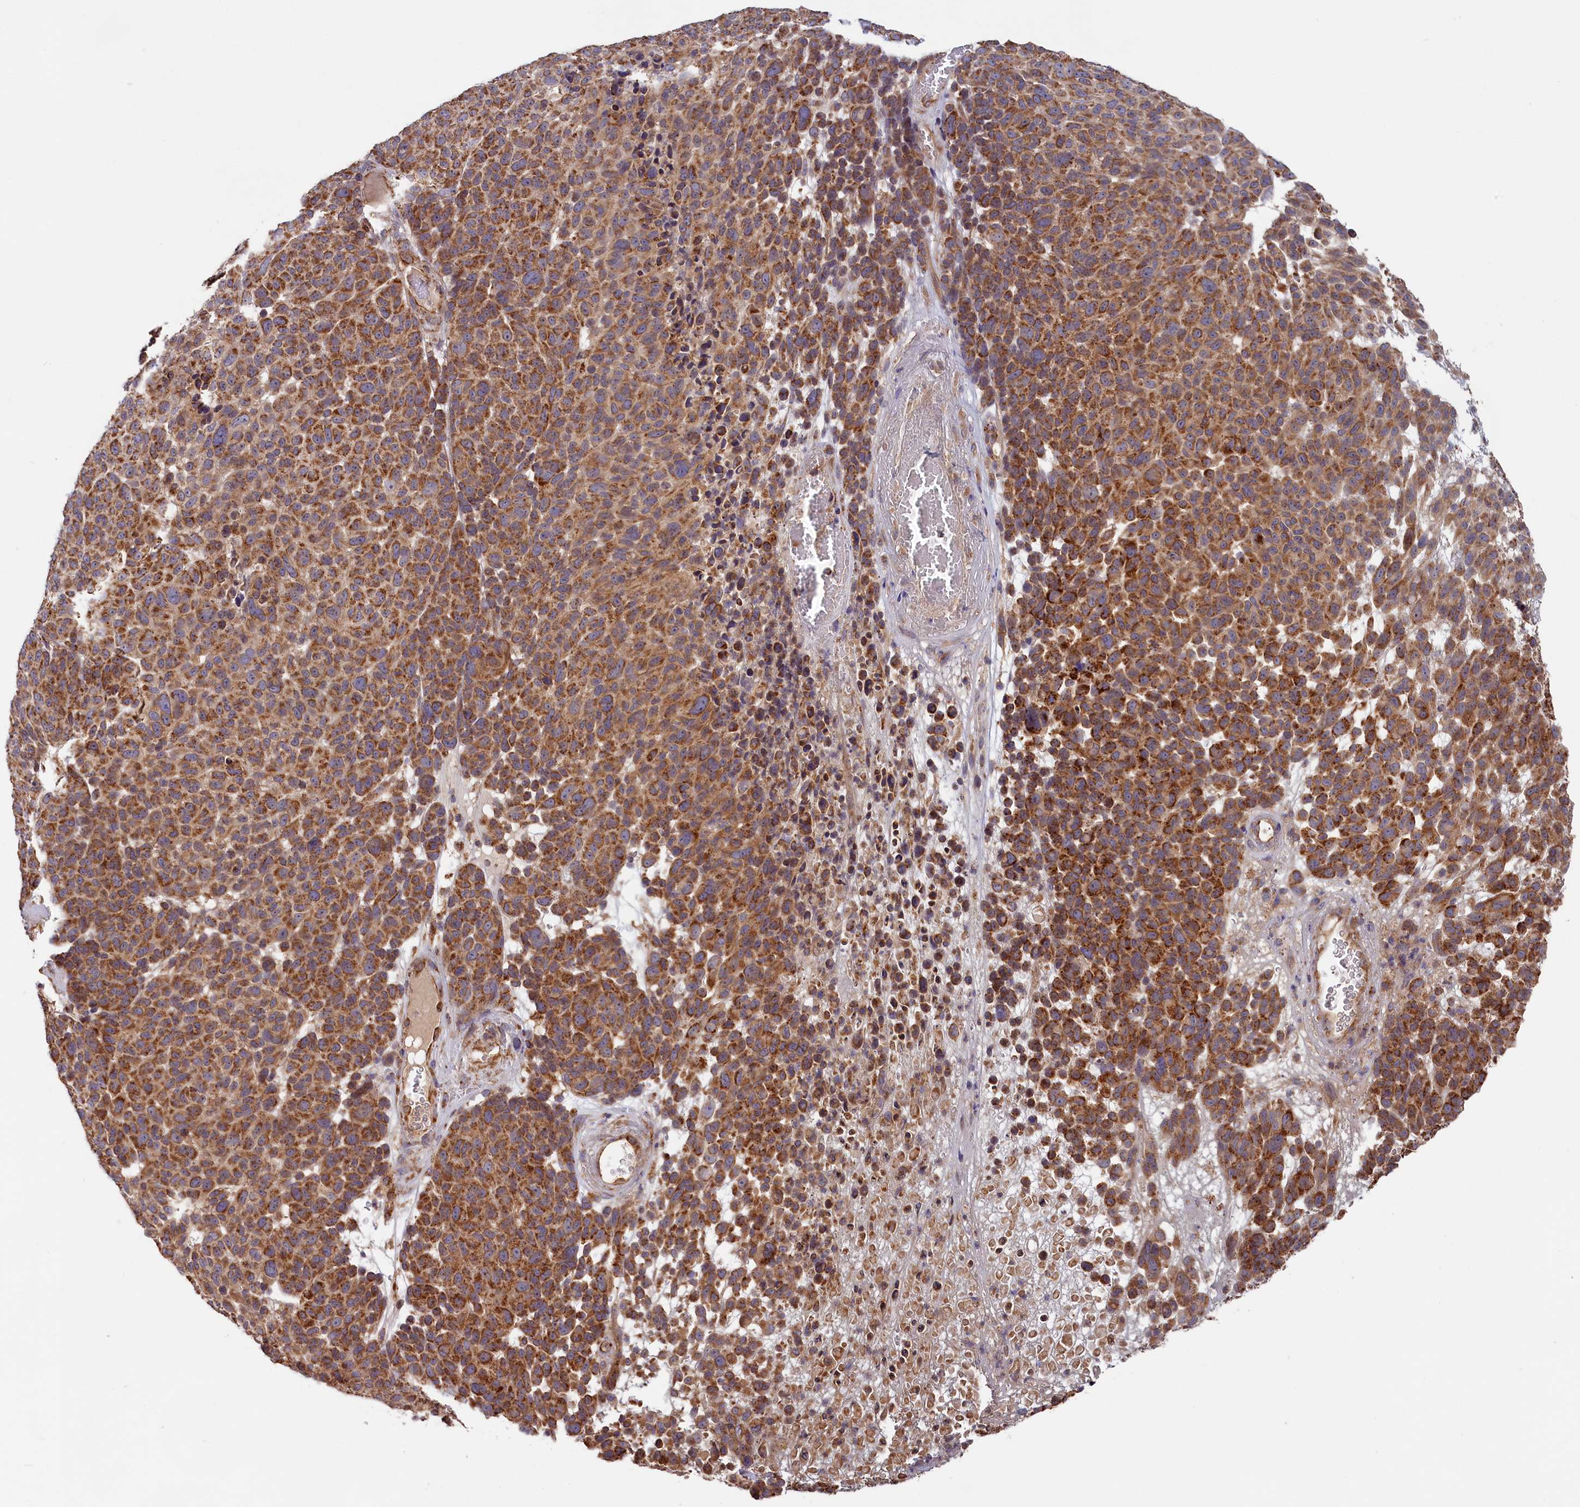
{"staining": {"intensity": "strong", "quantity": ">75%", "location": "cytoplasmic/membranous"}, "tissue": "melanoma", "cell_type": "Tumor cells", "image_type": "cancer", "snomed": [{"axis": "morphology", "description": "Malignant melanoma, NOS"}, {"axis": "topography", "description": "Skin"}], "caption": "IHC image of neoplastic tissue: melanoma stained using immunohistochemistry displays high levels of strong protein expression localized specifically in the cytoplasmic/membranous of tumor cells, appearing as a cytoplasmic/membranous brown color.", "gene": "MACROD1", "patient": {"sex": "male", "age": 49}}